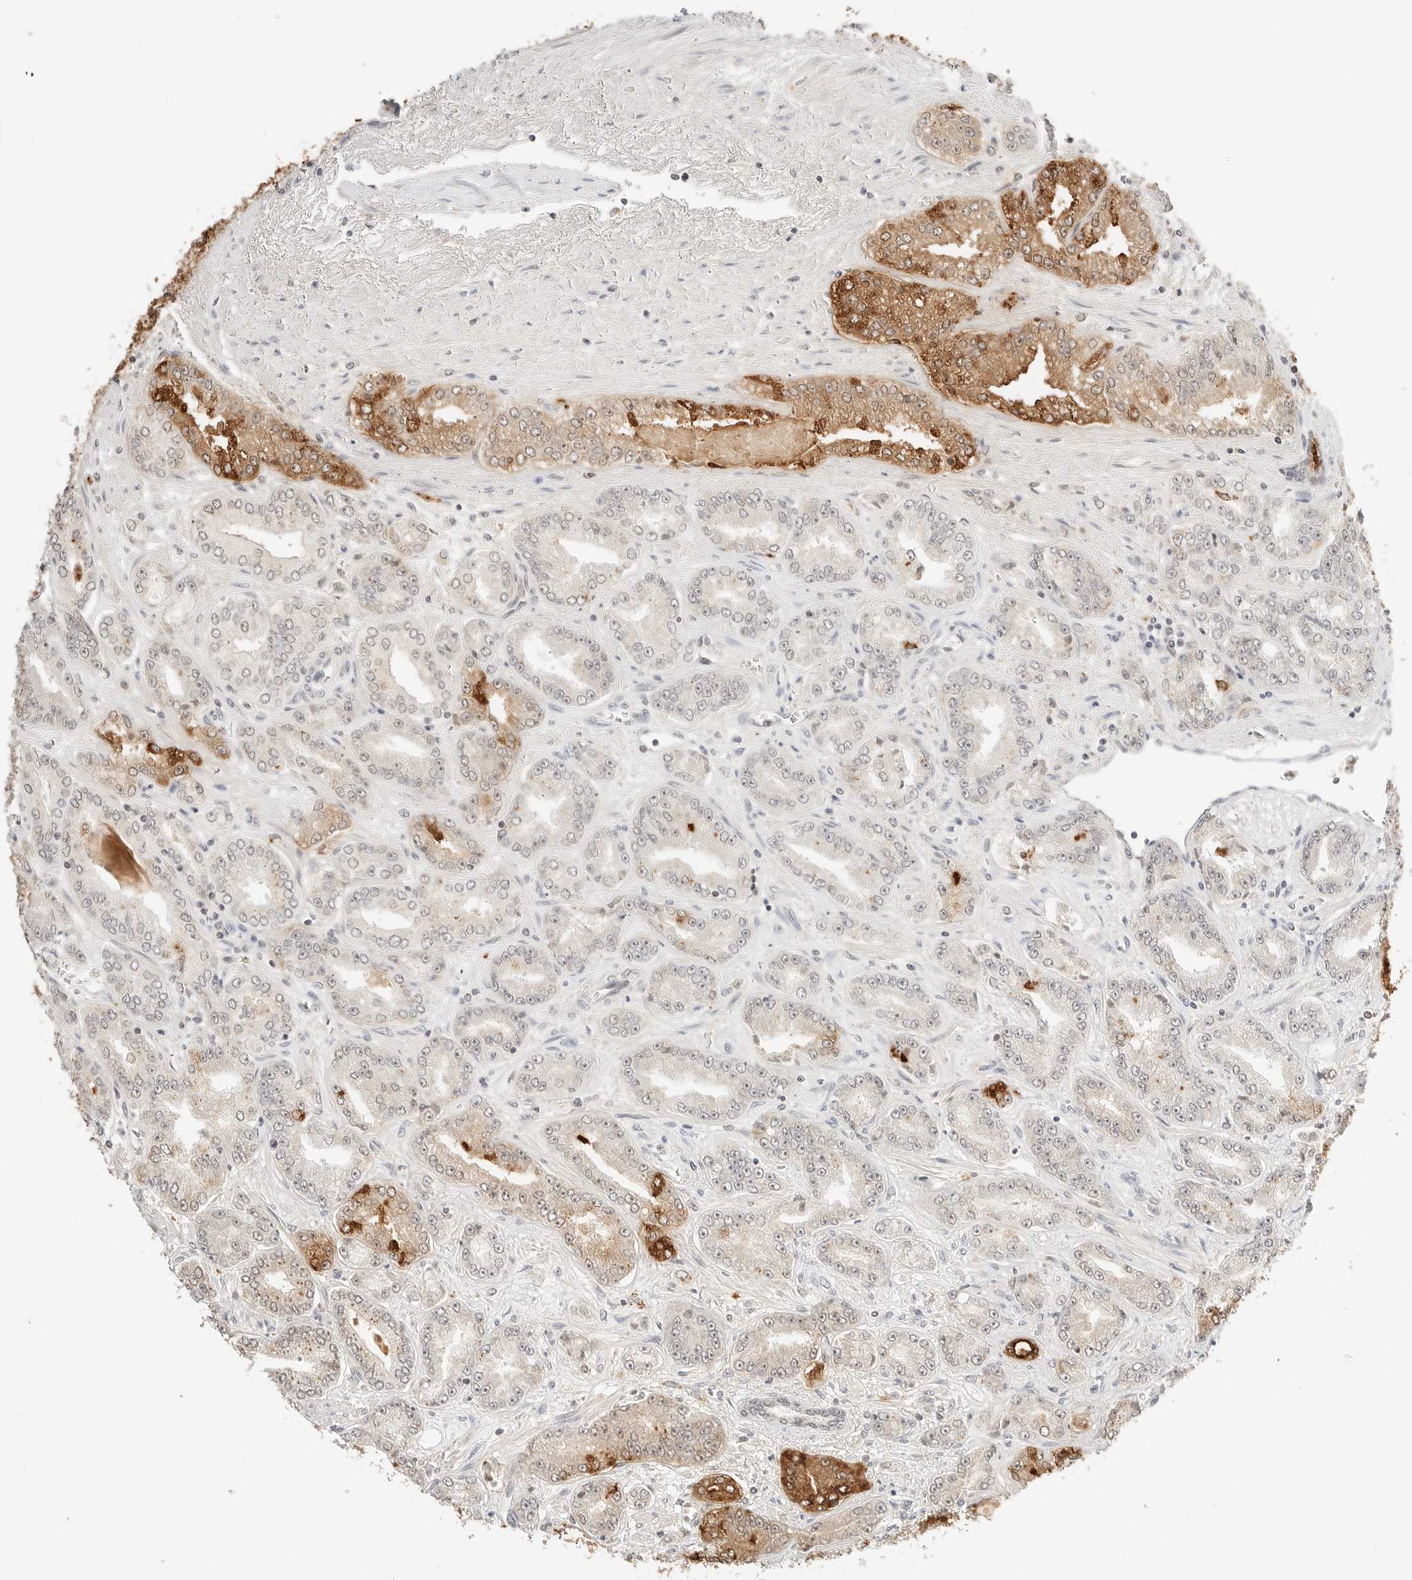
{"staining": {"intensity": "moderate", "quantity": "25%-75%", "location": "cytoplasmic/membranous"}, "tissue": "prostate cancer", "cell_type": "Tumor cells", "image_type": "cancer", "snomed": [{"axis": "morphology", "description": "Adenocarcinoma, High grade"}, {"axis": "topography", "description": "Prostate"}], "caption": "High-magnification brightfield microscopy of prostate cancer stained with DAB (3,3'-diaminobenzidine) (brown) and counterstained with hematoxylin (blue). tumor cells exhibit moderate cytoplasmic/membranous positivity is appreciated in approximately25%-75% of cells.", "gene": "RPS6KL1", "patient": {"sex": "male", "age": 71}}